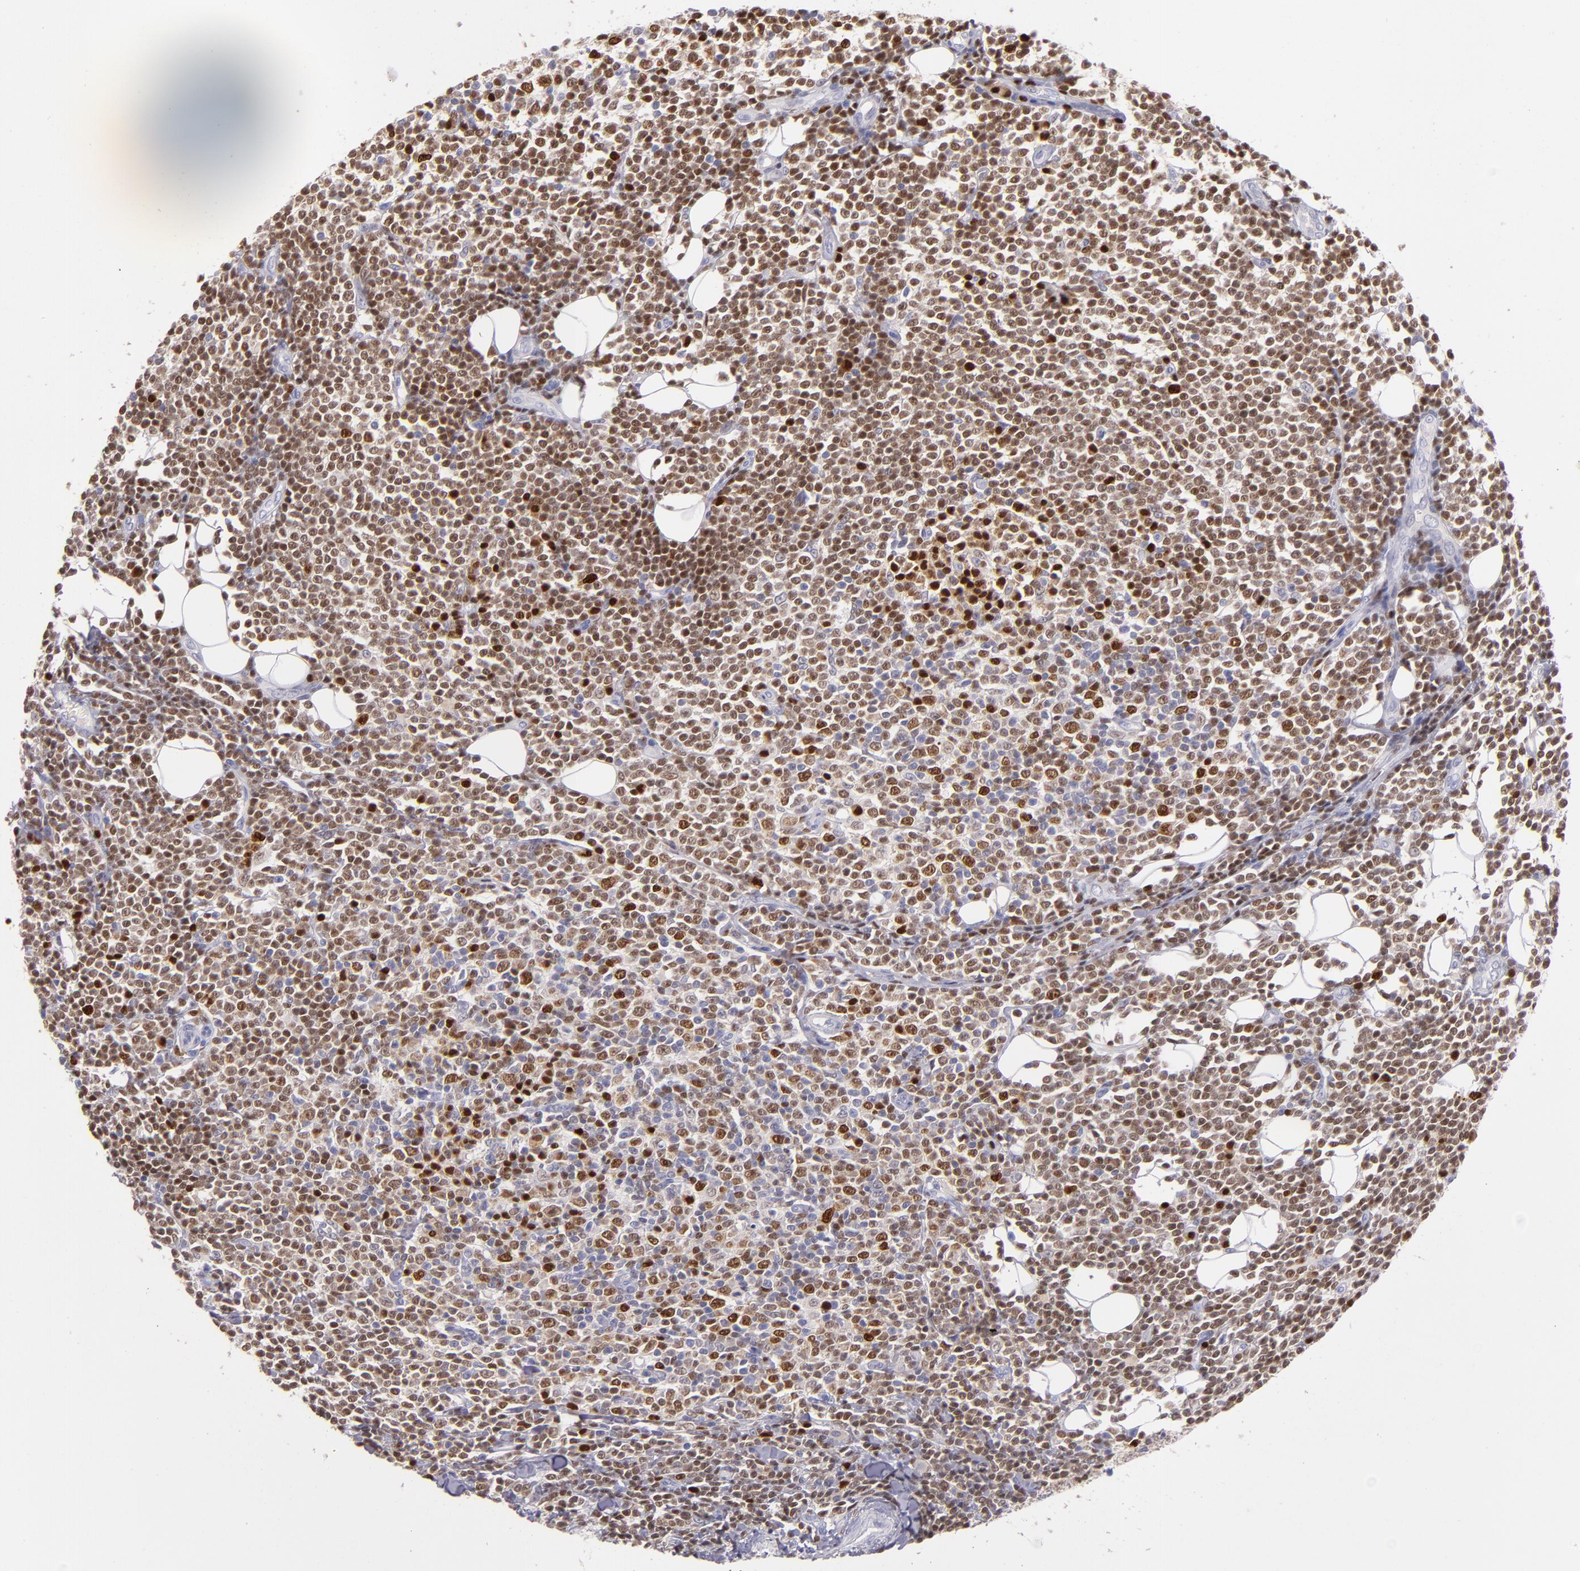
{"staining": {"intensity": "weak", "quantity": "25%-75%", "location": "cytoplasmic/membranous"}, "tissue": "lymphoma", "cell_type": "Tumor cells", "image_type": "cancer", "snomed": [{"axis": "morphology", "description": "Malignant lymphoma, non-Hodgkin's type, Low grade"}, {"axis": "topography", "description": "Soft tissue"}], "caption": "Protein analysis of lymphoma tissue reveals weak cytoplasmic/membranous positivity in about 25%-75% of tumor cells. The staining is performed using DAB (3,3'-diaminobenzidine) brown chromogen to label protein expression. The nuclei are counter-stained blue using hematoxylin.", "gene": "IRF8", "patient": {"sex": "male", "age": 92}}